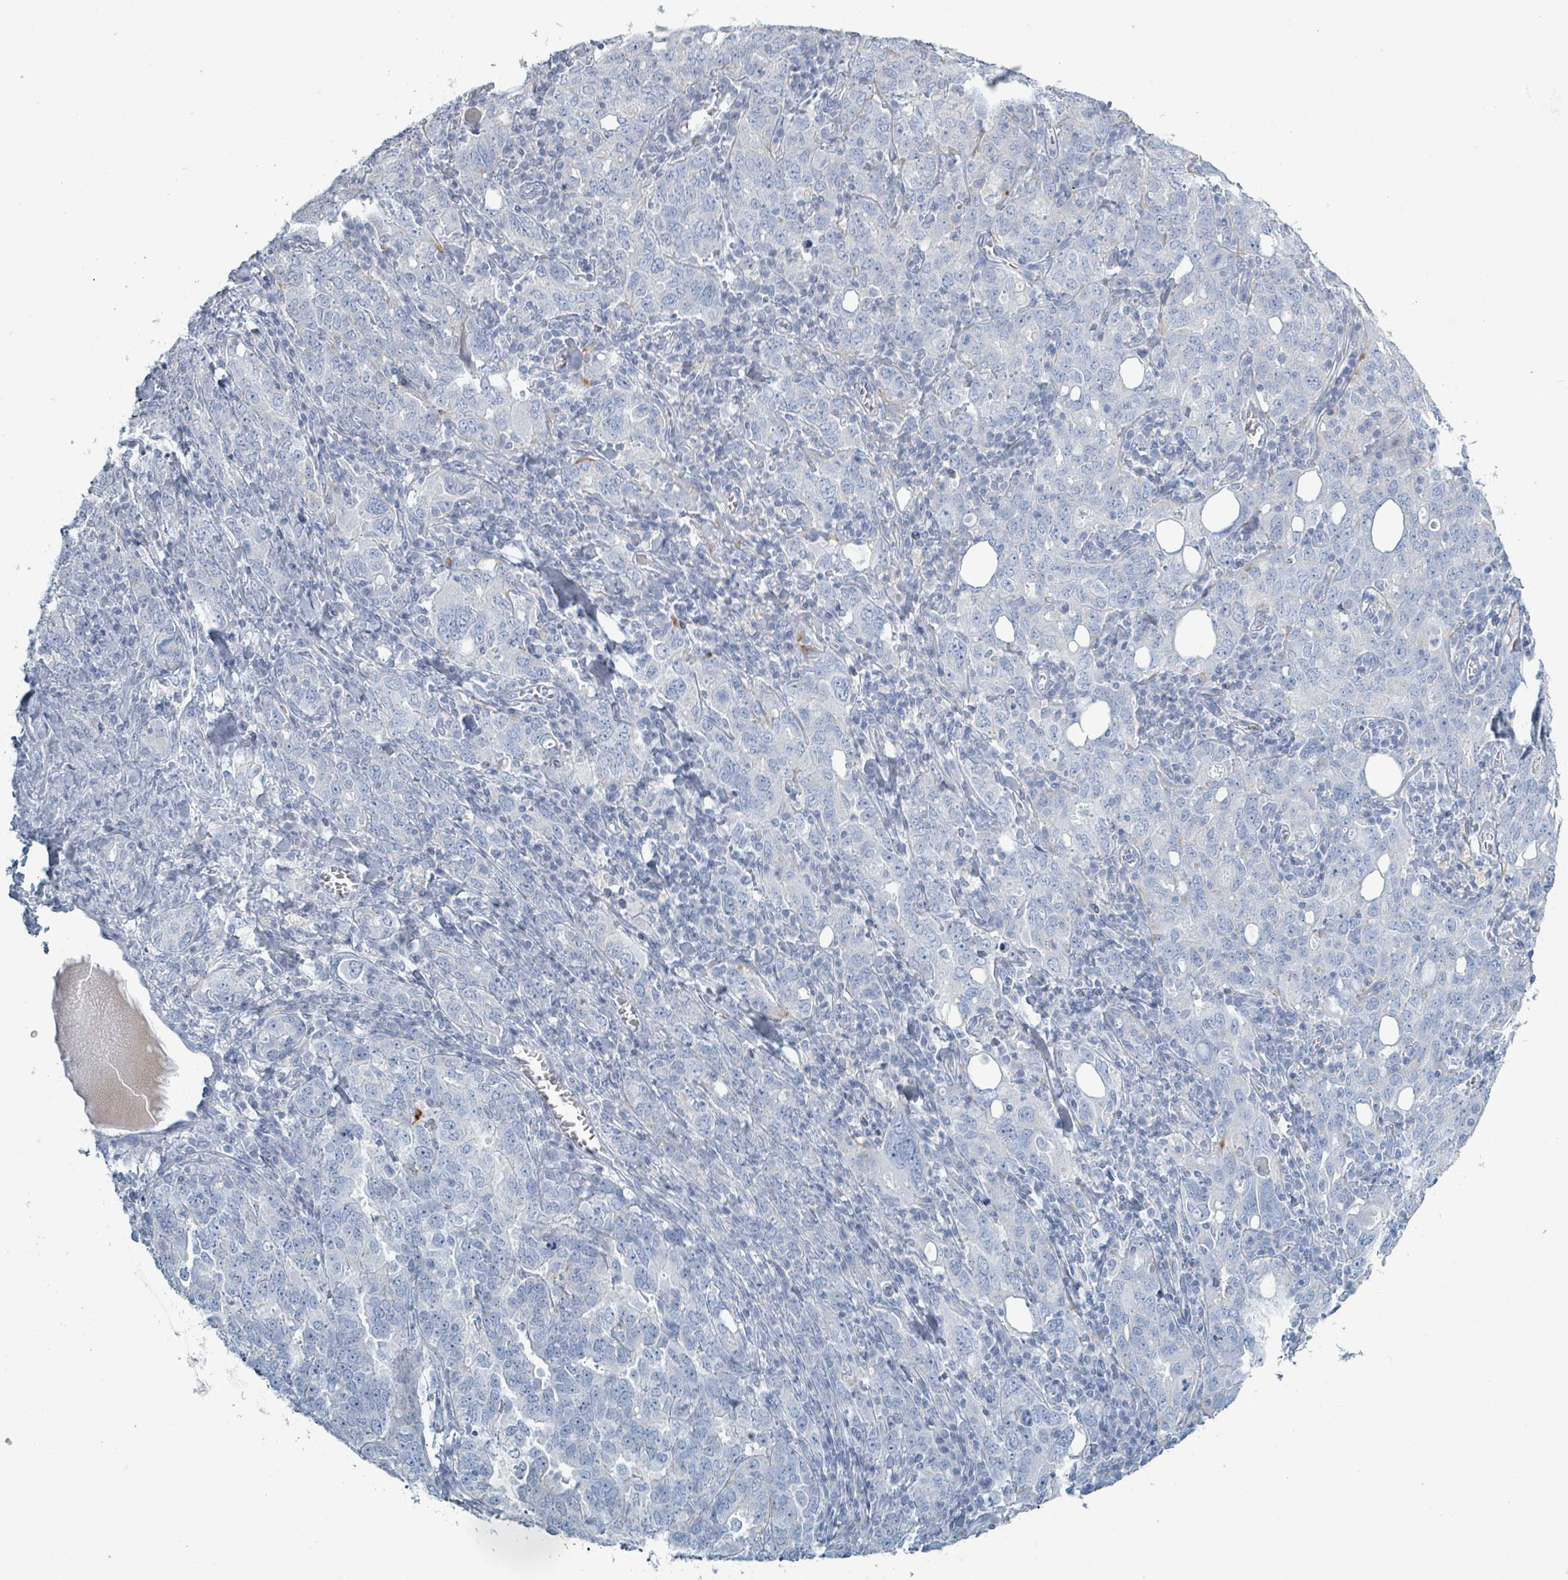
{"staining": {"intensity": "negative", "quantity": "none", "location": "none"}, "tissue": "ovarian cancer", "cell_type": "Tumor cells", "image_type": "cancer", "snomed": [{"axis": "morphology", "description": "Carcinoma, endometroid"}, {"axis": "topography", "description": "Ovary"}], "caption": "DAB immunohistochemical staining of human ovarian cancer demonstrates no significant expression in tumor cells.", "gene": "HEATR5A", "patient": {"sex": "female", "age": 62}}